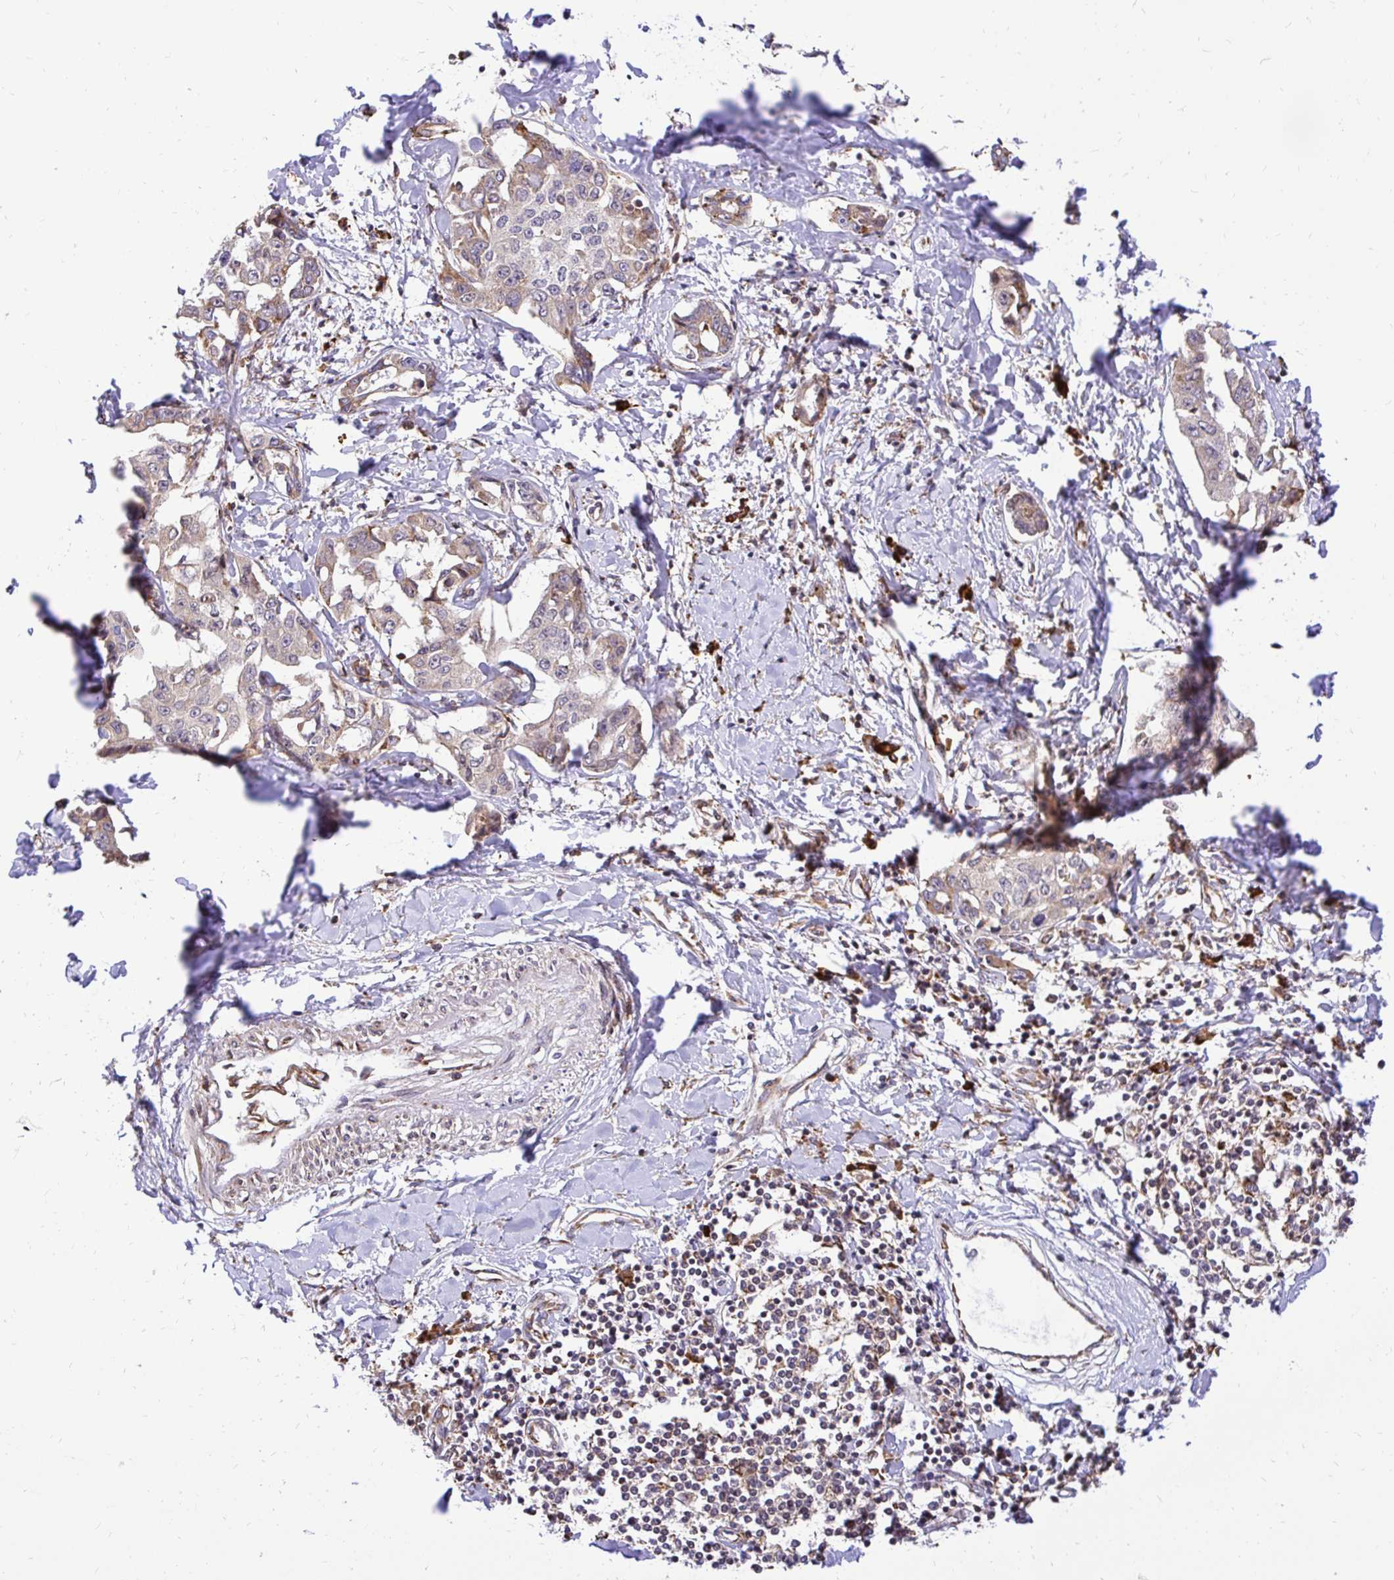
{"staining": {"intensity": "weak", "quantity": ">75%", "location": "cytoplasmic/membranous"}, "tissue": "liver cancer", "cell_type": "Tumor cells", "image_type": "cancer", "snomed": [{"axis": "morphology", "description": "Cholangiocarcinoma"}, {"axis": "topography", "description": "Liver"}], "caption": "The micrograph exhibits staining of liver cancer, revealing weak cytoplasmic/membranous protein positivity (brown color) within tumor cells.", "gene": "NAALAD2", "patient": {"sex": "male", "age": 59}}